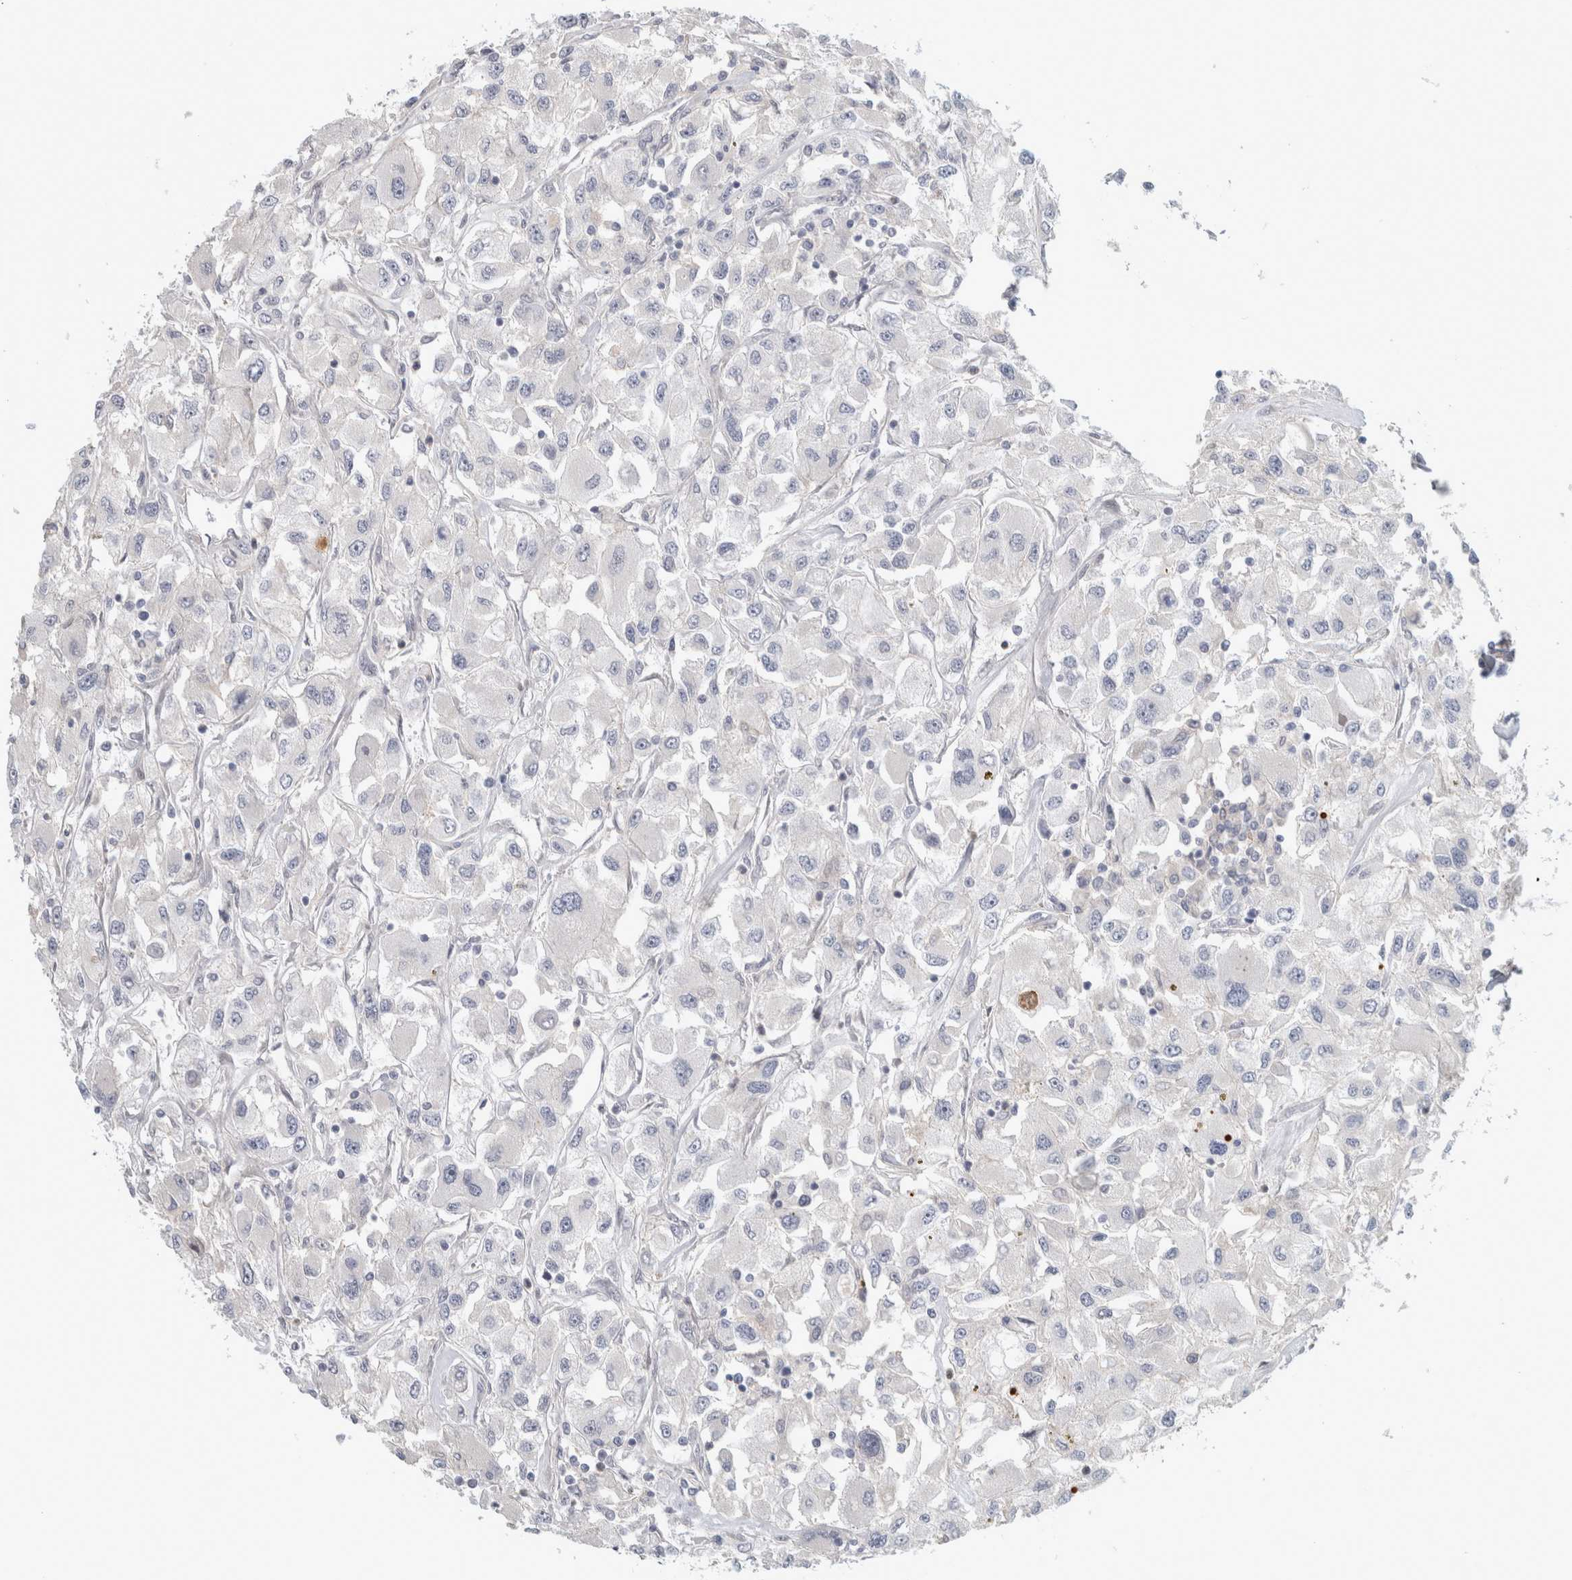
{"staining": {"intensity": "negative", "quantity": "none", "location": "none"}, "tissue": "renal cancer", "cell_type": "Tumor cells", "image_type": "cancer", "snomed": [{"axis": "morphology", "description": "Adenocarcinoma, NOS"}, {"axis": "topography", "description": "Kidney"}], "caption": "Immunohistochemical staining of renal adenocarcinoma exhibits no significant expression in tumor cells.", "gene": "ZNF804B", "patient": {"sex": "female", "age": 52}}